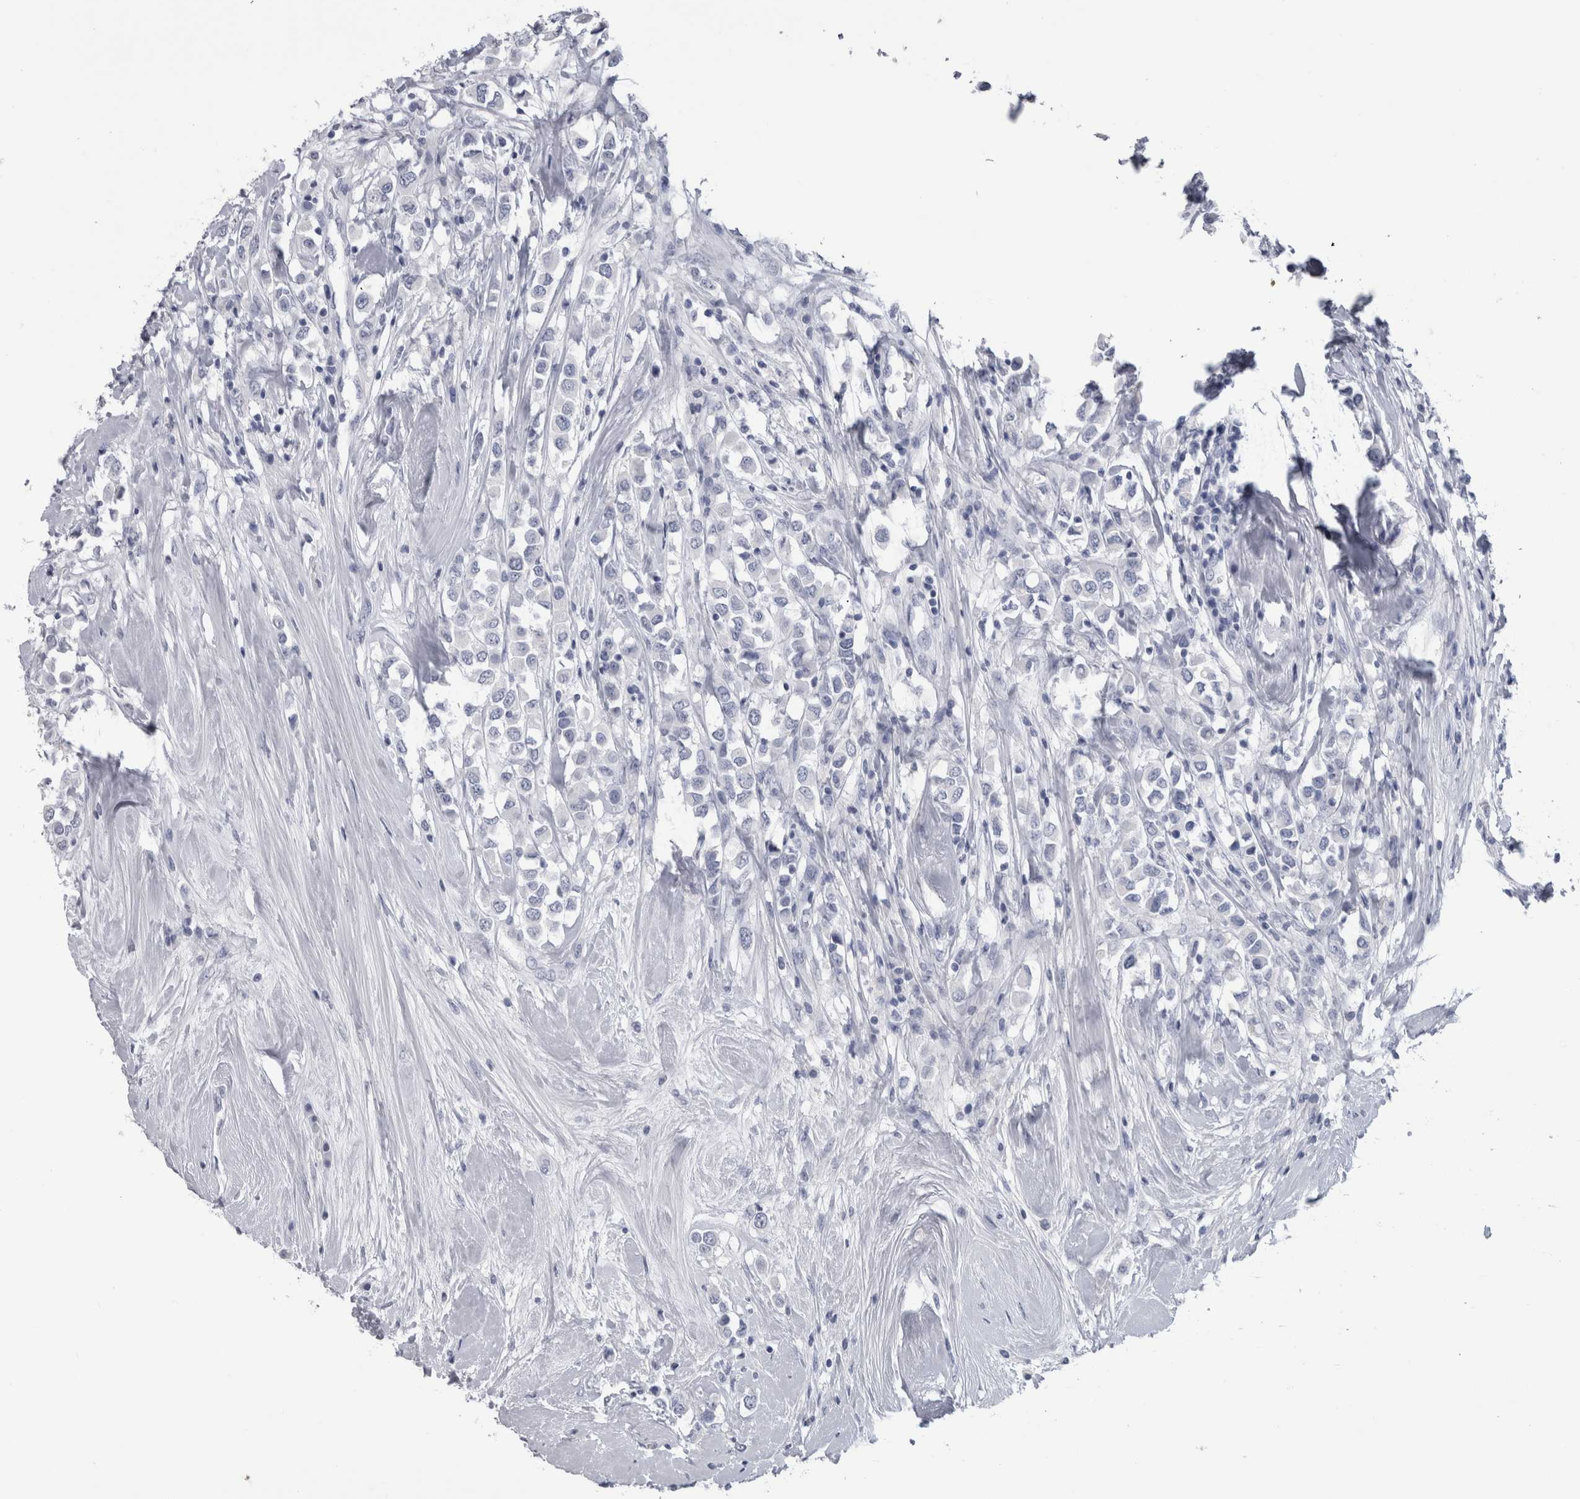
{"staining": {"intensity": "negative", "quantity": "none", "location": "none"}, "tissue": "breast cancer", "cell_type": "Tumor cells", "image_type": "cancer", "snomed": [{"axis": "morphology", "description": "Duct carcinoma"}, {"axis": "topography", "description": "Breast"}], "caption": "This is an IHC image of human breast infiltrating ductal carcinoma. There is no staining in tumor cells.", "gene": "PTH", "patient": {"sex": "female", "age": 61}}